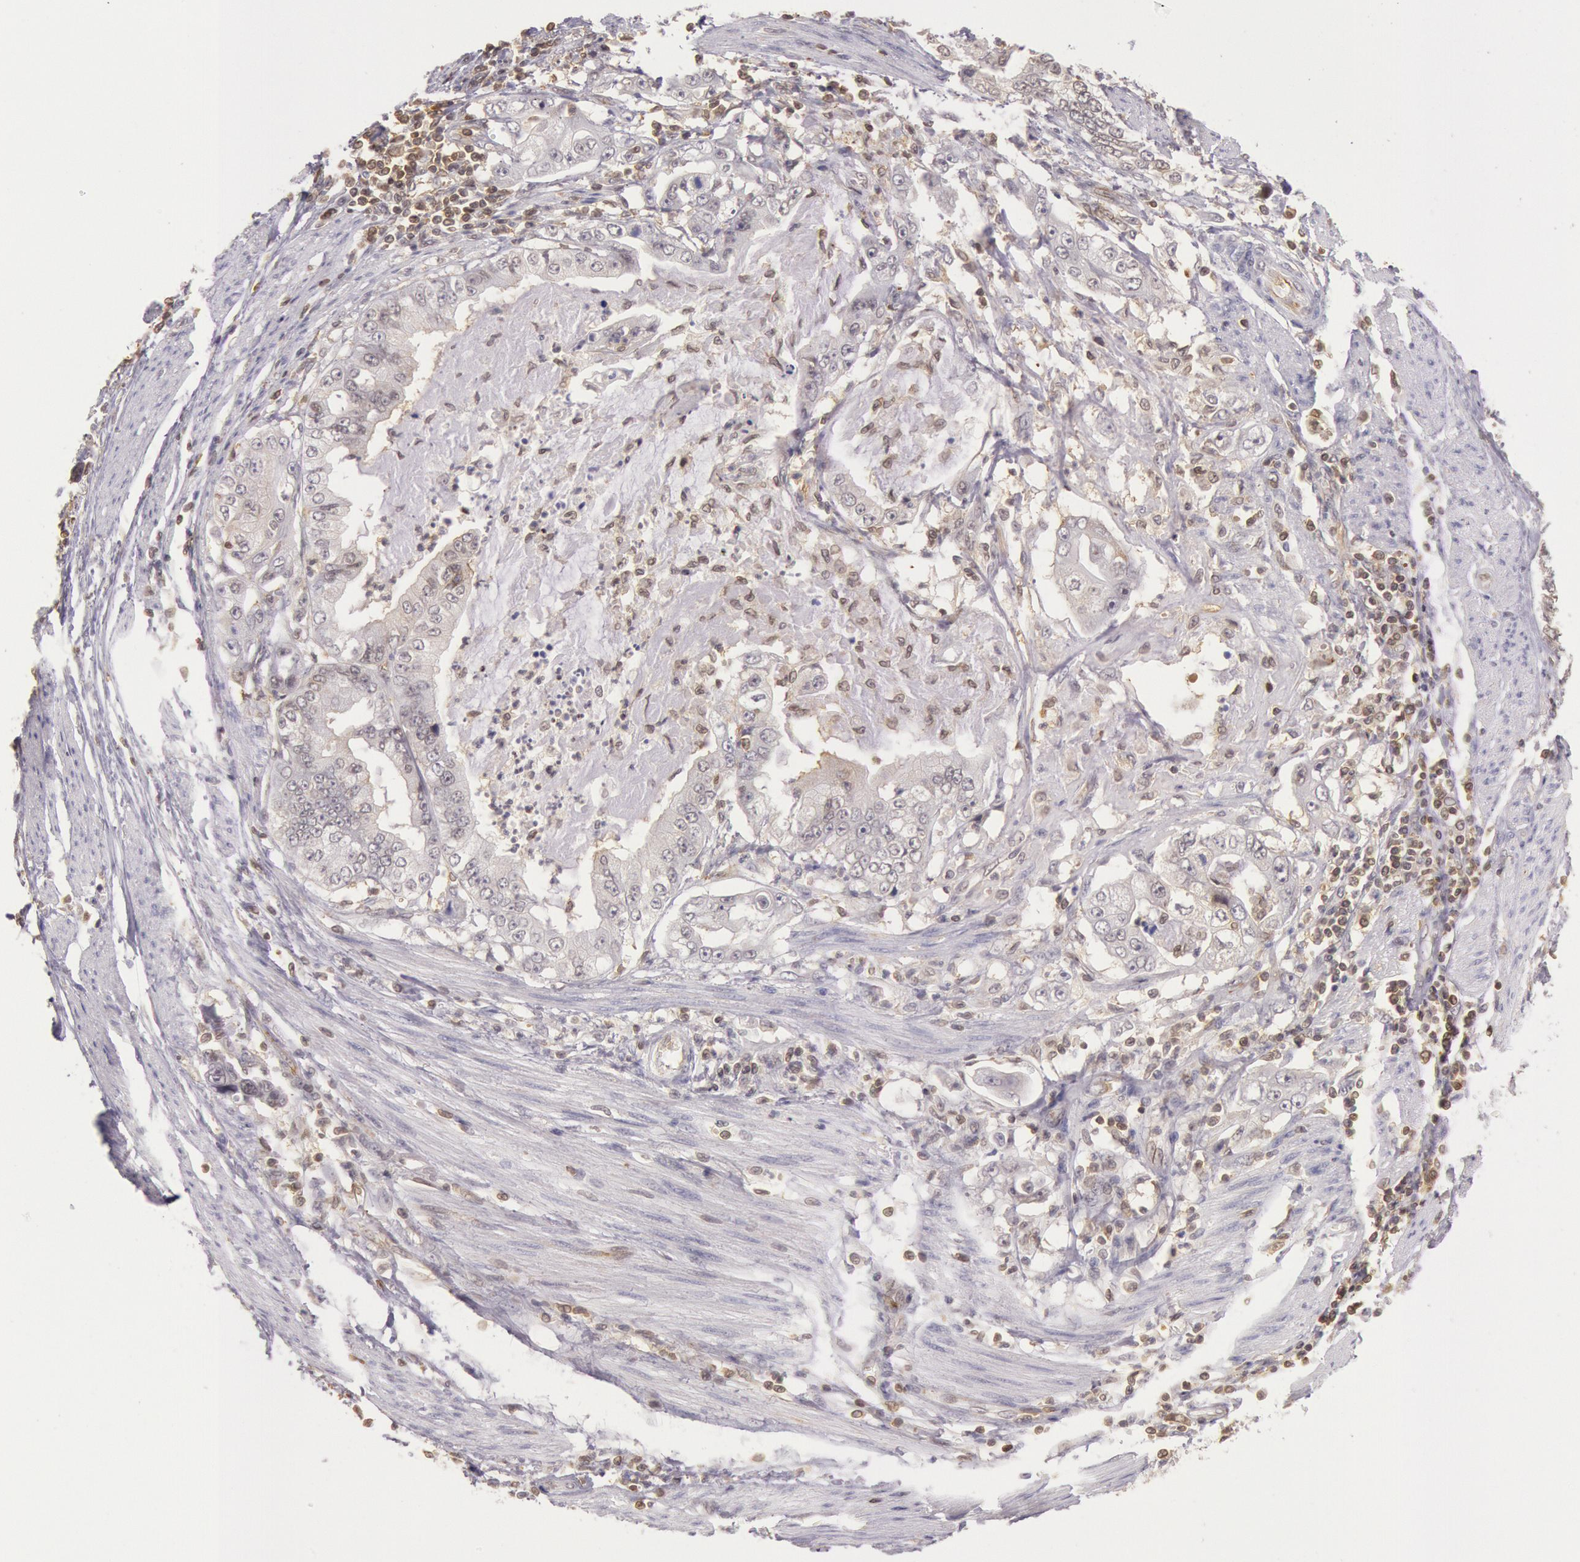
{"staining": {"intensity": "negative", "quantity": "none", "location": "none"}, "tissue": "stomach cancer", "cell_type": "Tumor cells", "image_type": "cancer", "snomed": [{"axis": "morphology", "description": "Adenocarcinoma, NOS"}, {"axis": "topography", "description": "Pancreas"}, {"axis": "topography", "description": "Stomach, upper"}], "caption": "This is a image of immunohistochemistry staining of adenocarcinoma (stomach), which shows no staining in tumor cells.", "gene": "HIF1A", "patient": {"sex": "male", "age": 77}}